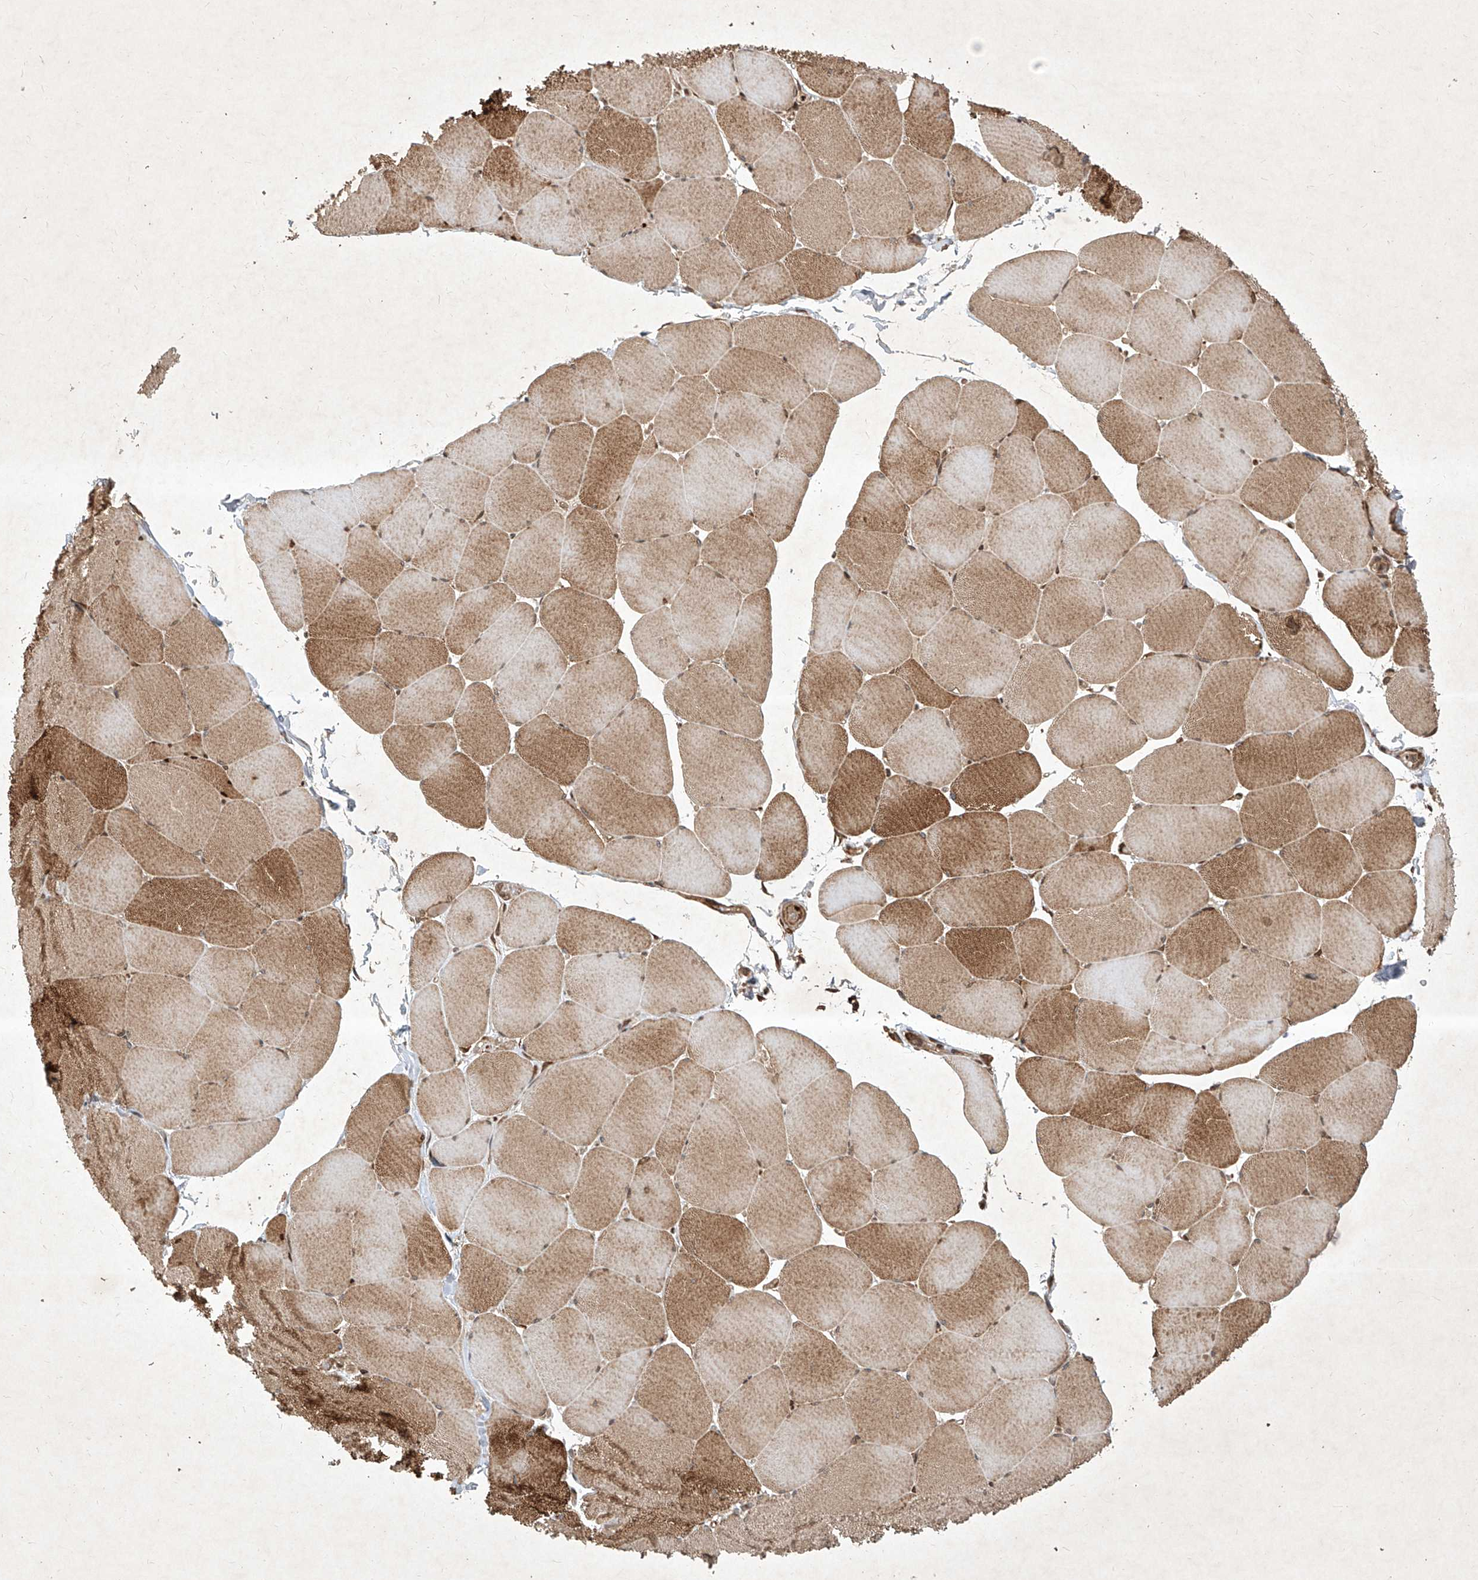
{"staining": {"intensity": "strong", "quantity": "25%-75%", "location": "cytoplasmic/membranous"}, "tissue": "skeletal muscle", "cell_type": "Myocytes", "image_type": "normal", "snomed": [{"axis": "morphology", "description": "Normal tissue, NOS"}, {"axis": "topography", "description": "Skeletal muscle"}, {"axis": "topography", "description": "Head-Neck"}], "caption": "The immunohistochemical stain highlights strong cytoplasmic/membranous positivity in myocytes of normal skeletal muscle. Using DAB (3,3'-diaminobenzidine) (brown) and hematoxylin (blue) stains, captured at high magnification using brightfield microscopy.", "gene": "MAGED2", "patient": {"sex": "male", "age": 66}}